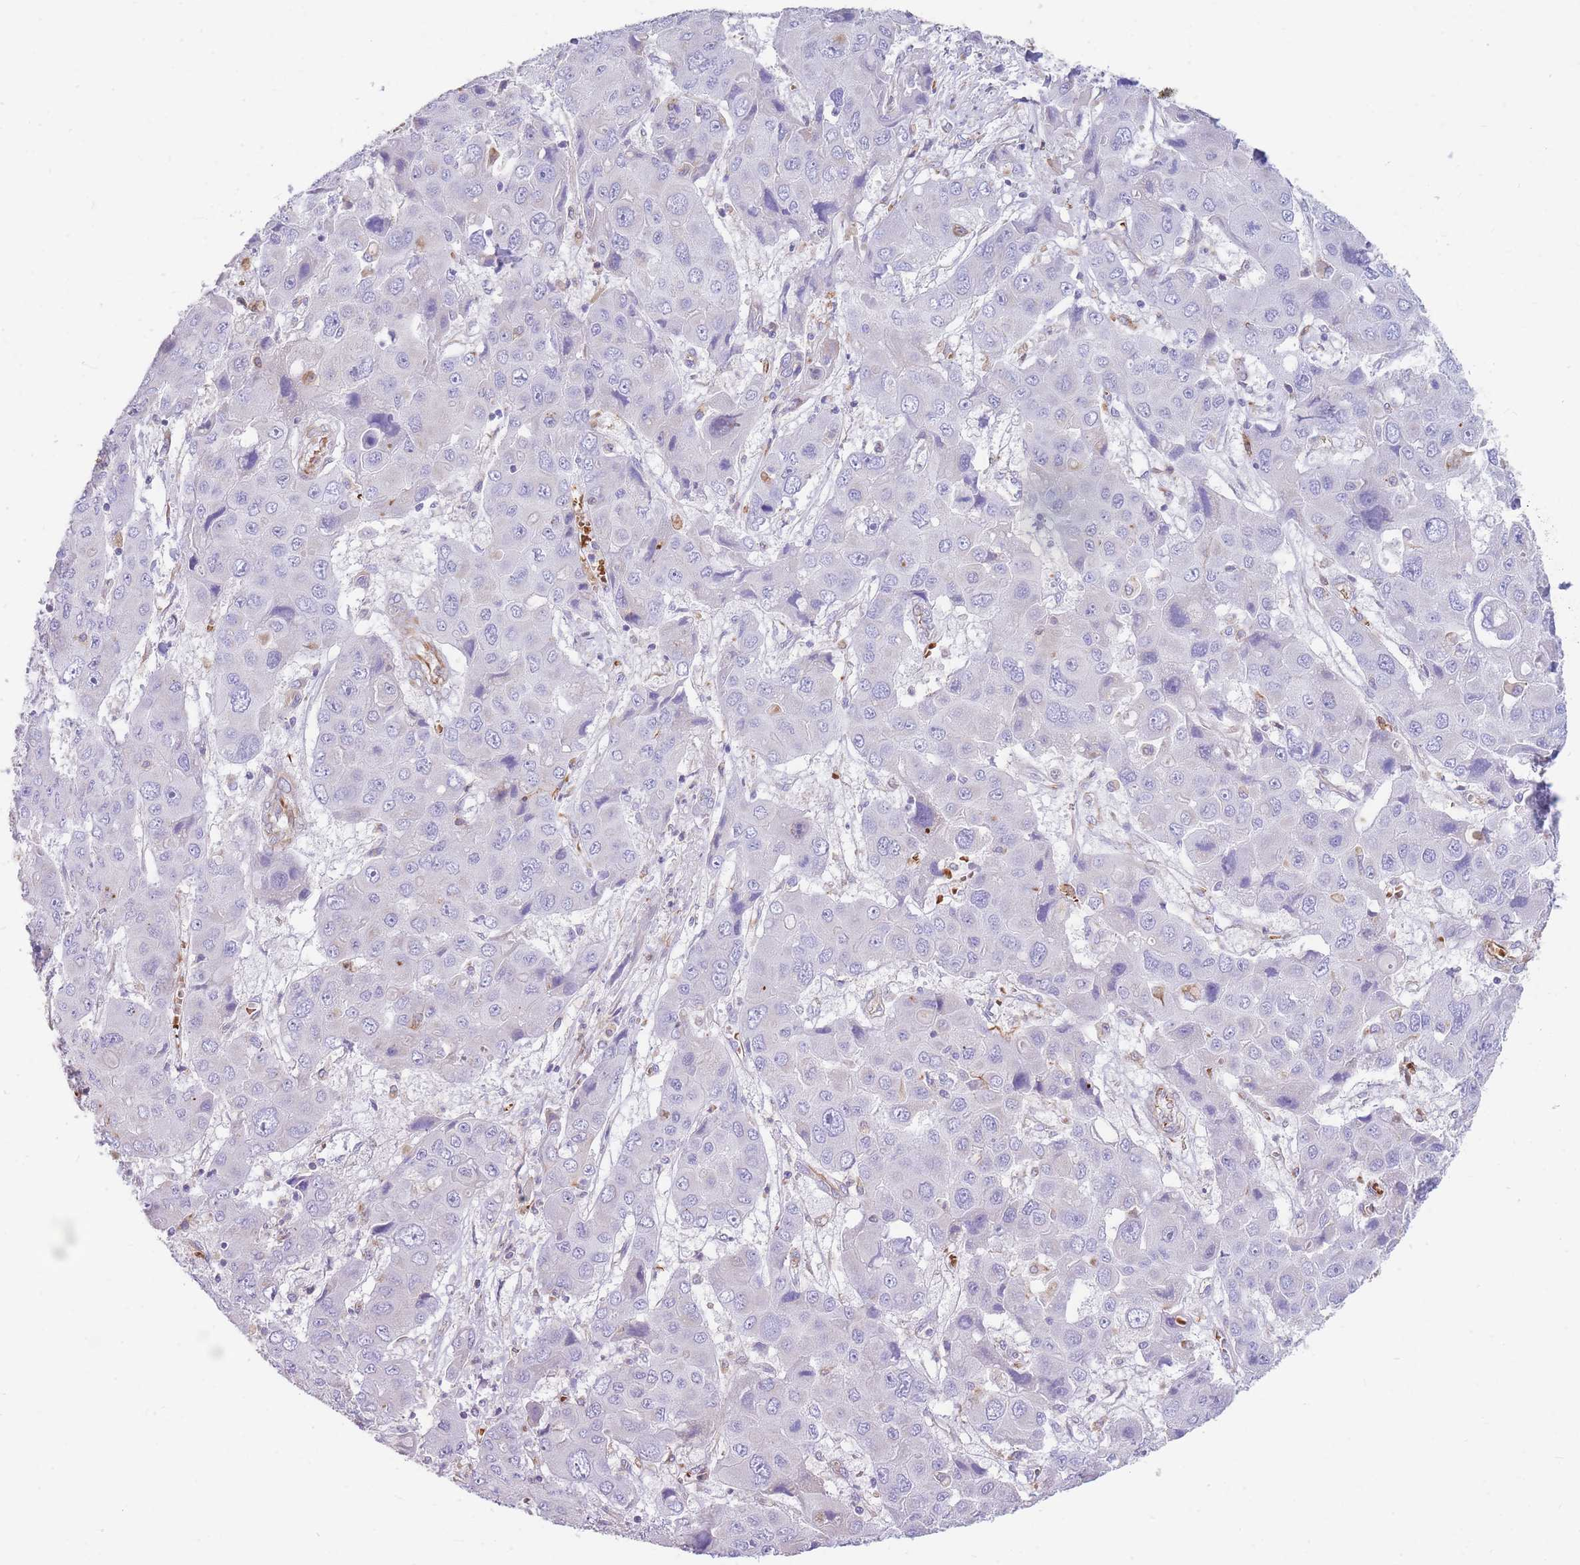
{"staining": {"intensity": "negative", "quantity": "none", "location": "none"}, "tissue": "liver cancer", "cell_type": "Tumor cells", "image_type": "cancer", "snomed": [{"axis": "morphology", "description": "Cholangiocarcinoma"}, {"axis": "topography", "description": "Liver"}], "caption": "Cholangiocarcinoma (liver) stained for a protein using immunohistochemistry reveals no expression tumor cells.", "gene": "ANKRD53", "patient": {"sex": "male", "age": 67}}